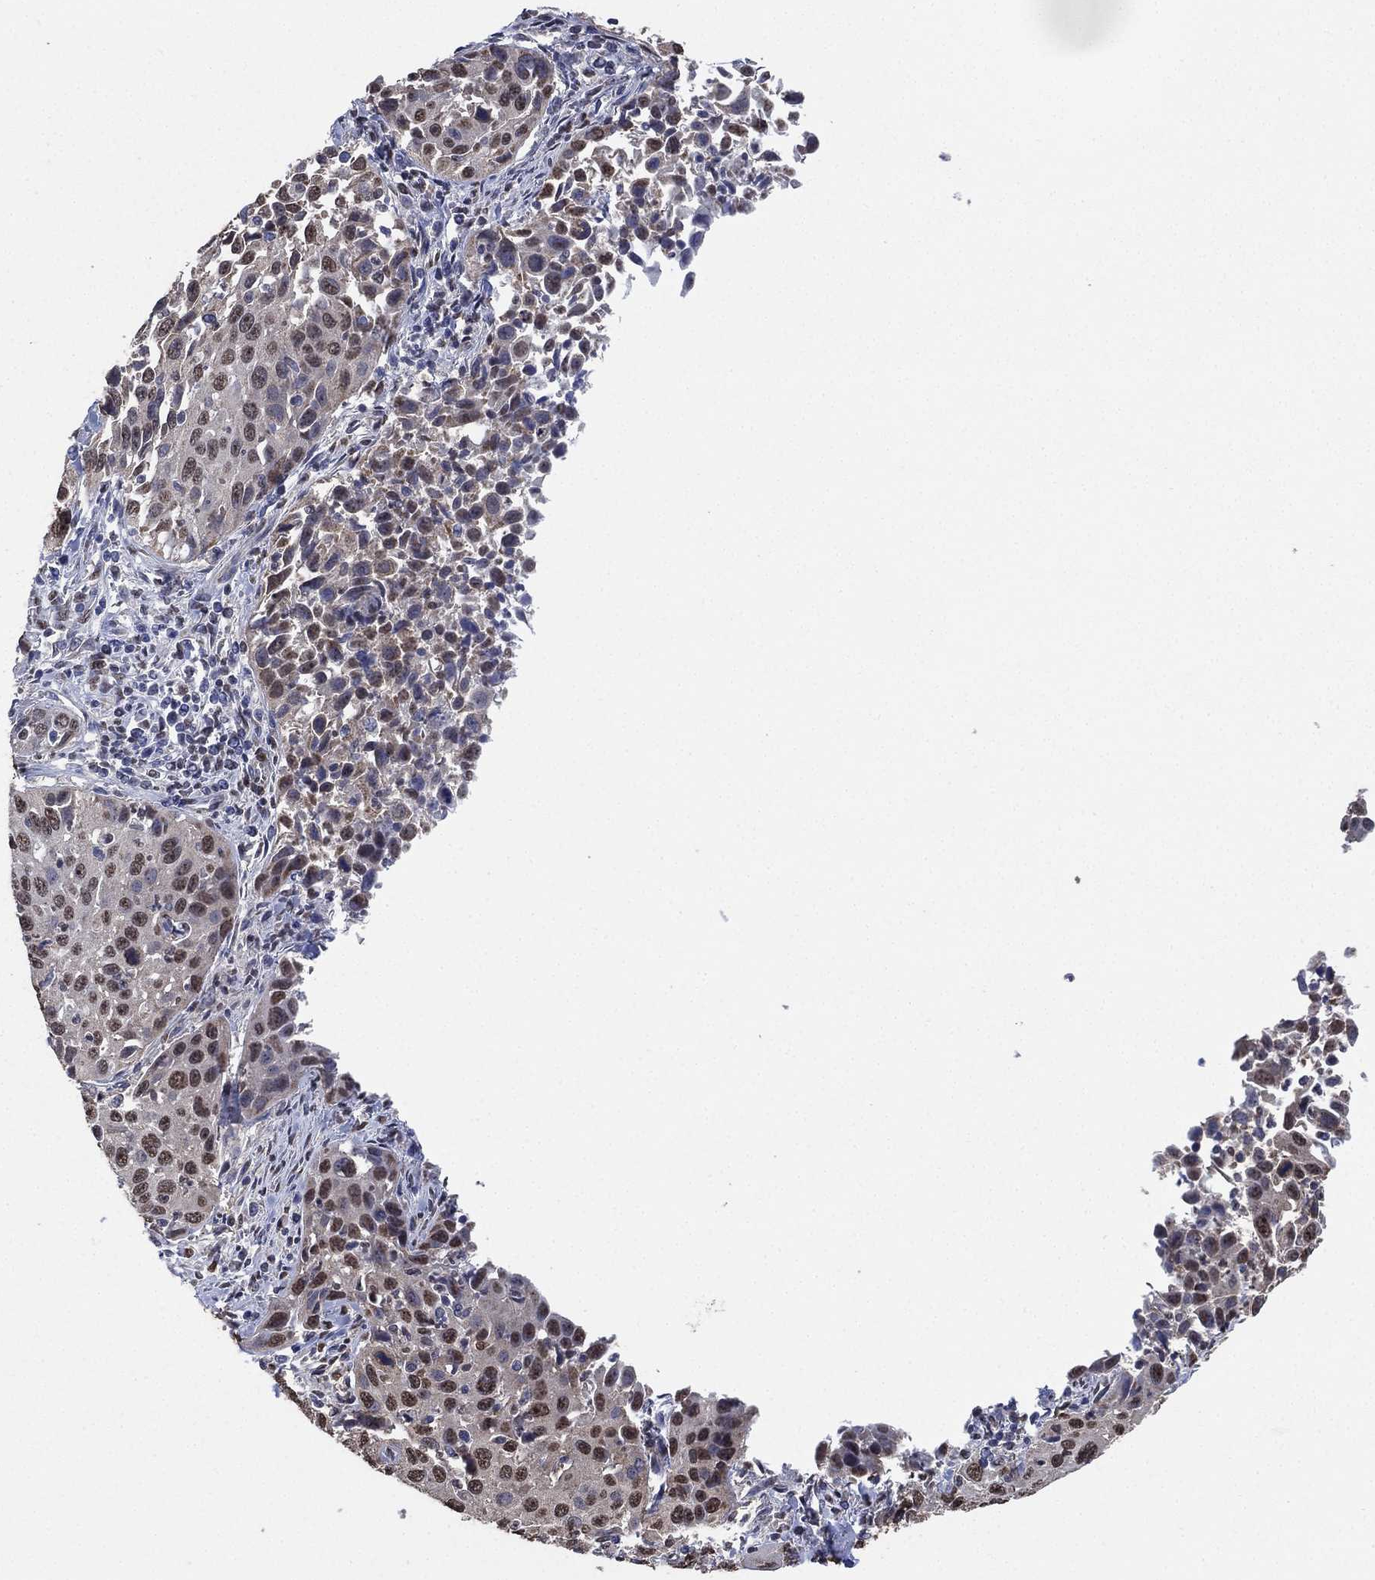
{"staining": {"intensity": "weak", "quantity": "<25%", "location": "nuclear"}, "tissue": "cervical cancer", "cell_type": "Tumor cells", "image_type": "cancer", "snomed": [{"axis": "morphology", "description": "Squamous cell carcinoma, NOS"}, {"axis": "topography", "description": "Cervix"}], "caption": "Protein analysis of cervical cancer (squamous cell carcinoma) demonstrates no significant staining in tumor cells.", "gene": "ALDH7A1", "patient": {"sex": "female", "age": 26}}